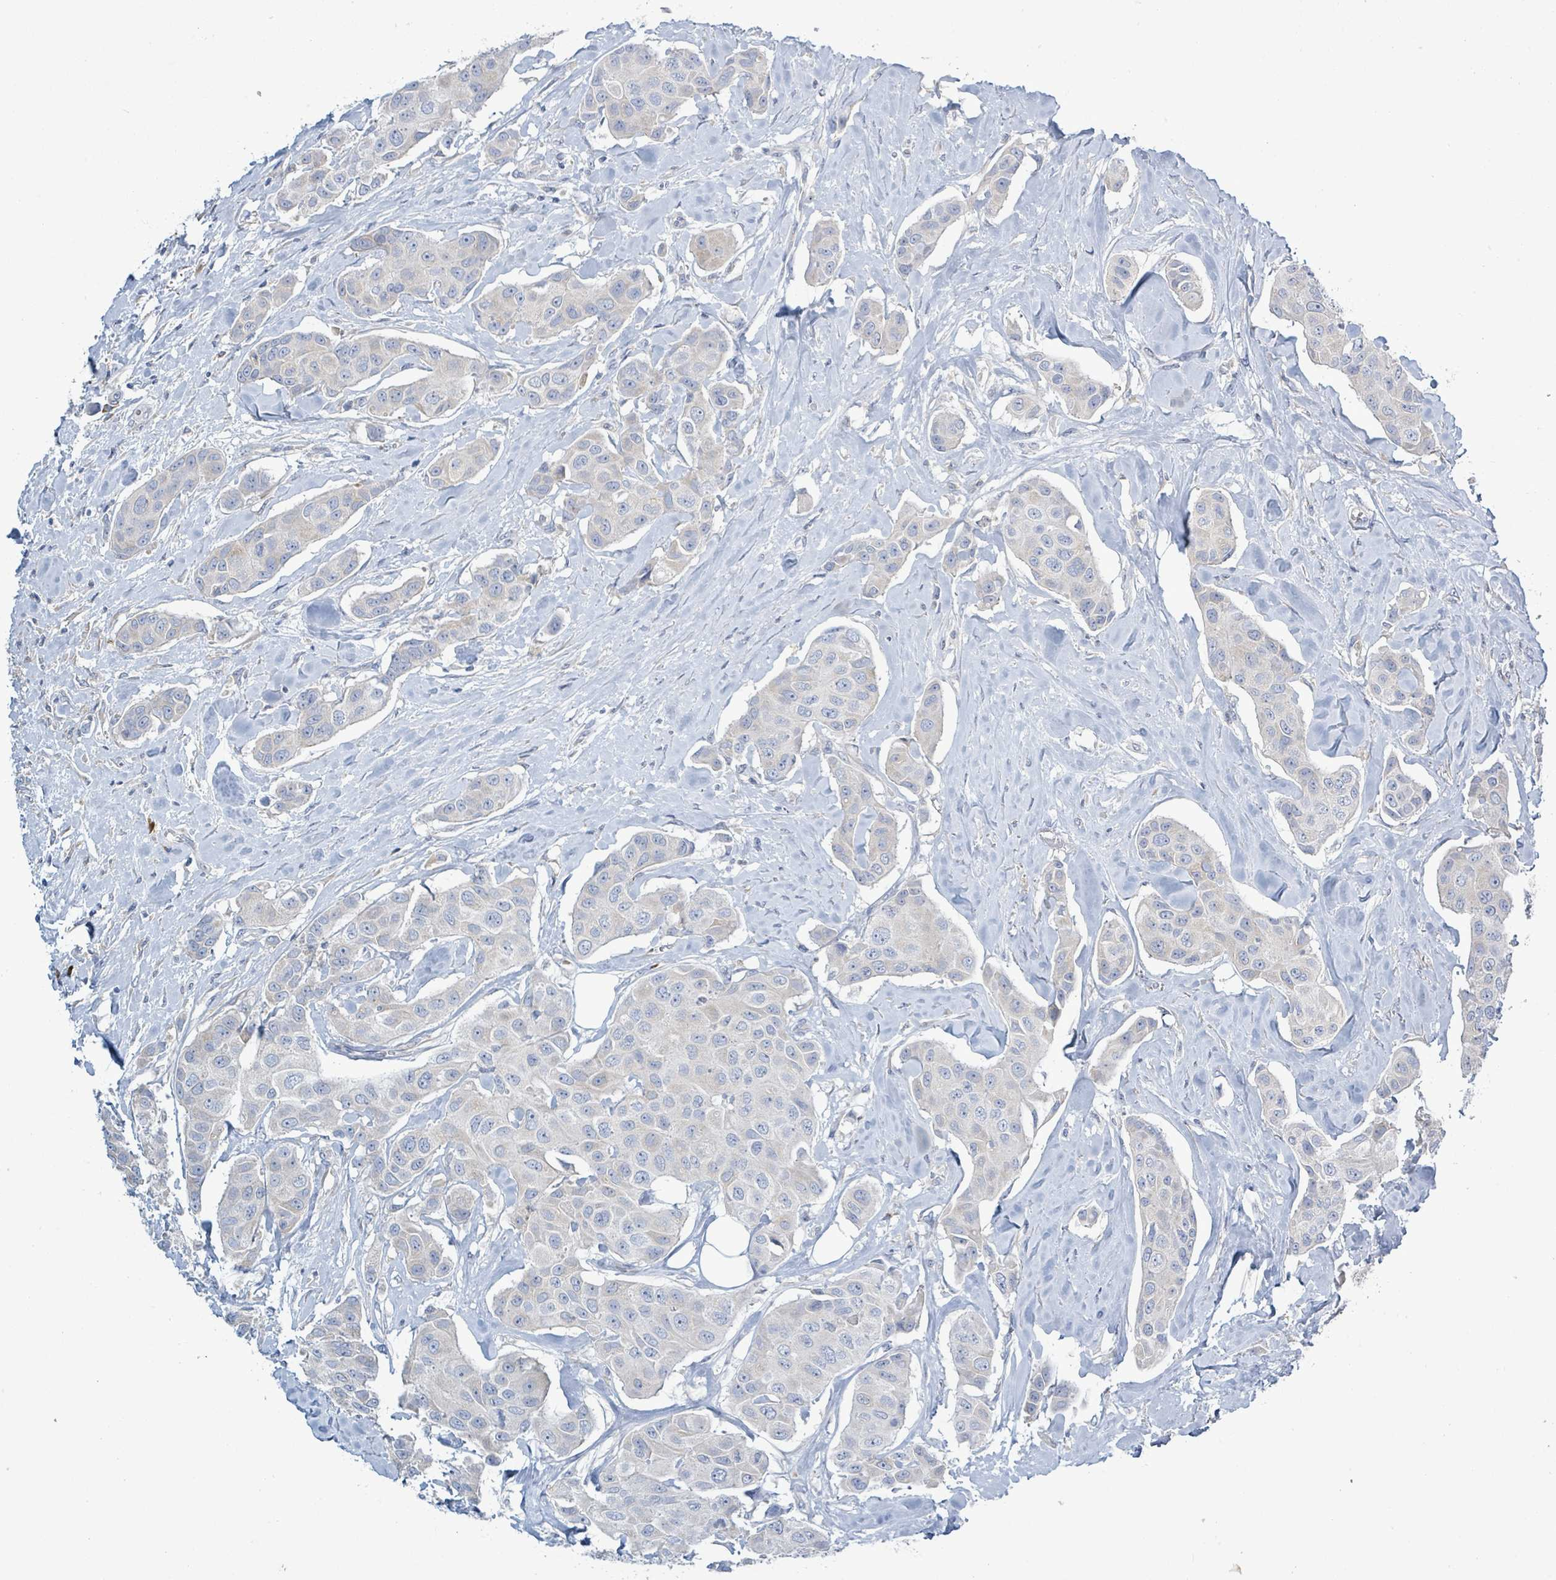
{"staining": {"intensity": "negative", "quantity": "none", "location": "none"}, "tissue": "breast cancer", "cell_type": "Tumor cells", "image_type": "cancer", "snomed": [{"axis": "morphology", "description": "Duct carcinoma"}, {"axis": "topography", "description": "Breast"}, {"axis": "topography", "description": "Lymph node"}], "caption": "A high-resolution histopathology image shows IHC staining of breast cancer, which shows no significant staining in tumor cells.", "gene": "SIRPB1", "patient": {"sex": "female", "age": 80}}